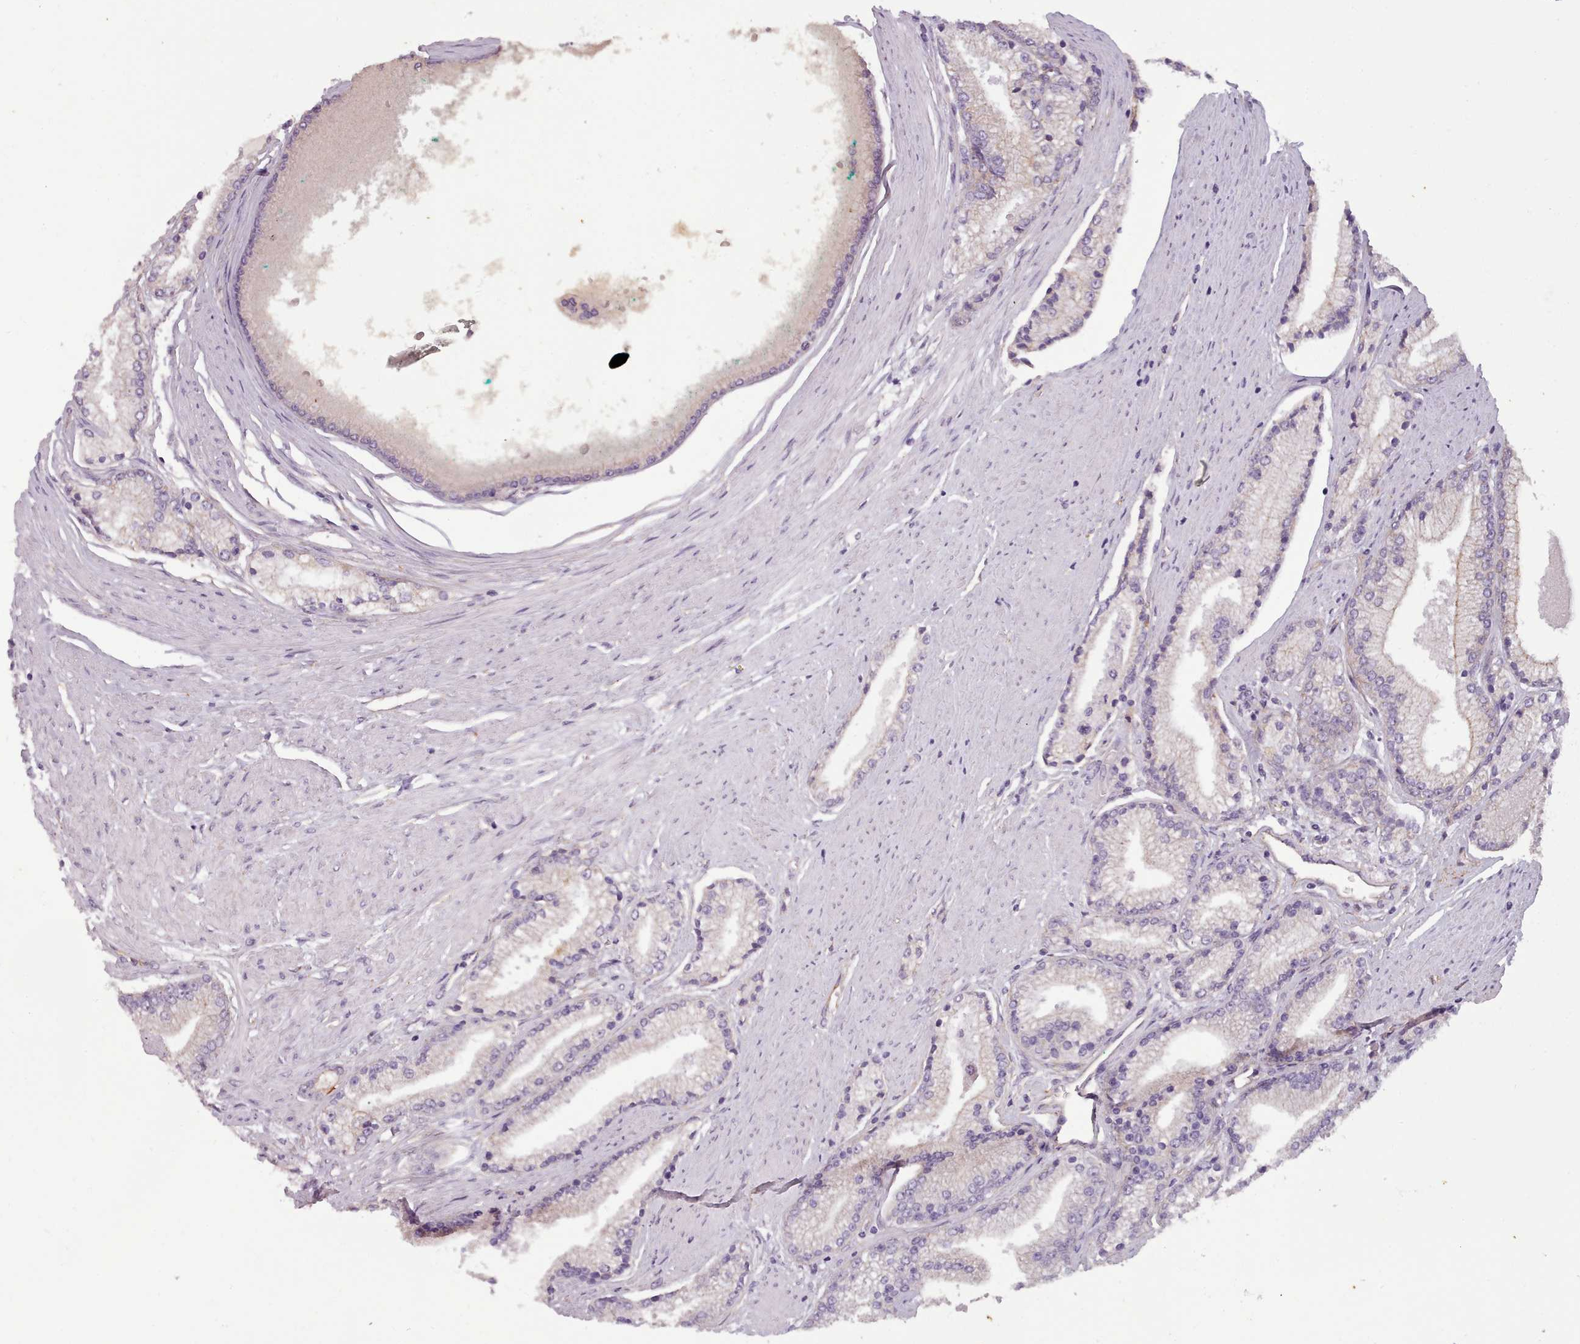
{"staining": {"intensity": "negative", "quantity": "none", "location": "none"}, "tissue": "prostate cancer", "cell_type": "Tumor cells", "image_type": "cancer", "snomed": [{"axis": "morphology", "description": "Adenocarcinoma, High grade"}, {"axis": "topography", "description": "Prostate"}], "caption": "The IHC histopathology image has no significant staining in tumor cells of prostate cancer tissue.", "gene": "PLD4", "patient": {"sex": "male", "age": 67}}